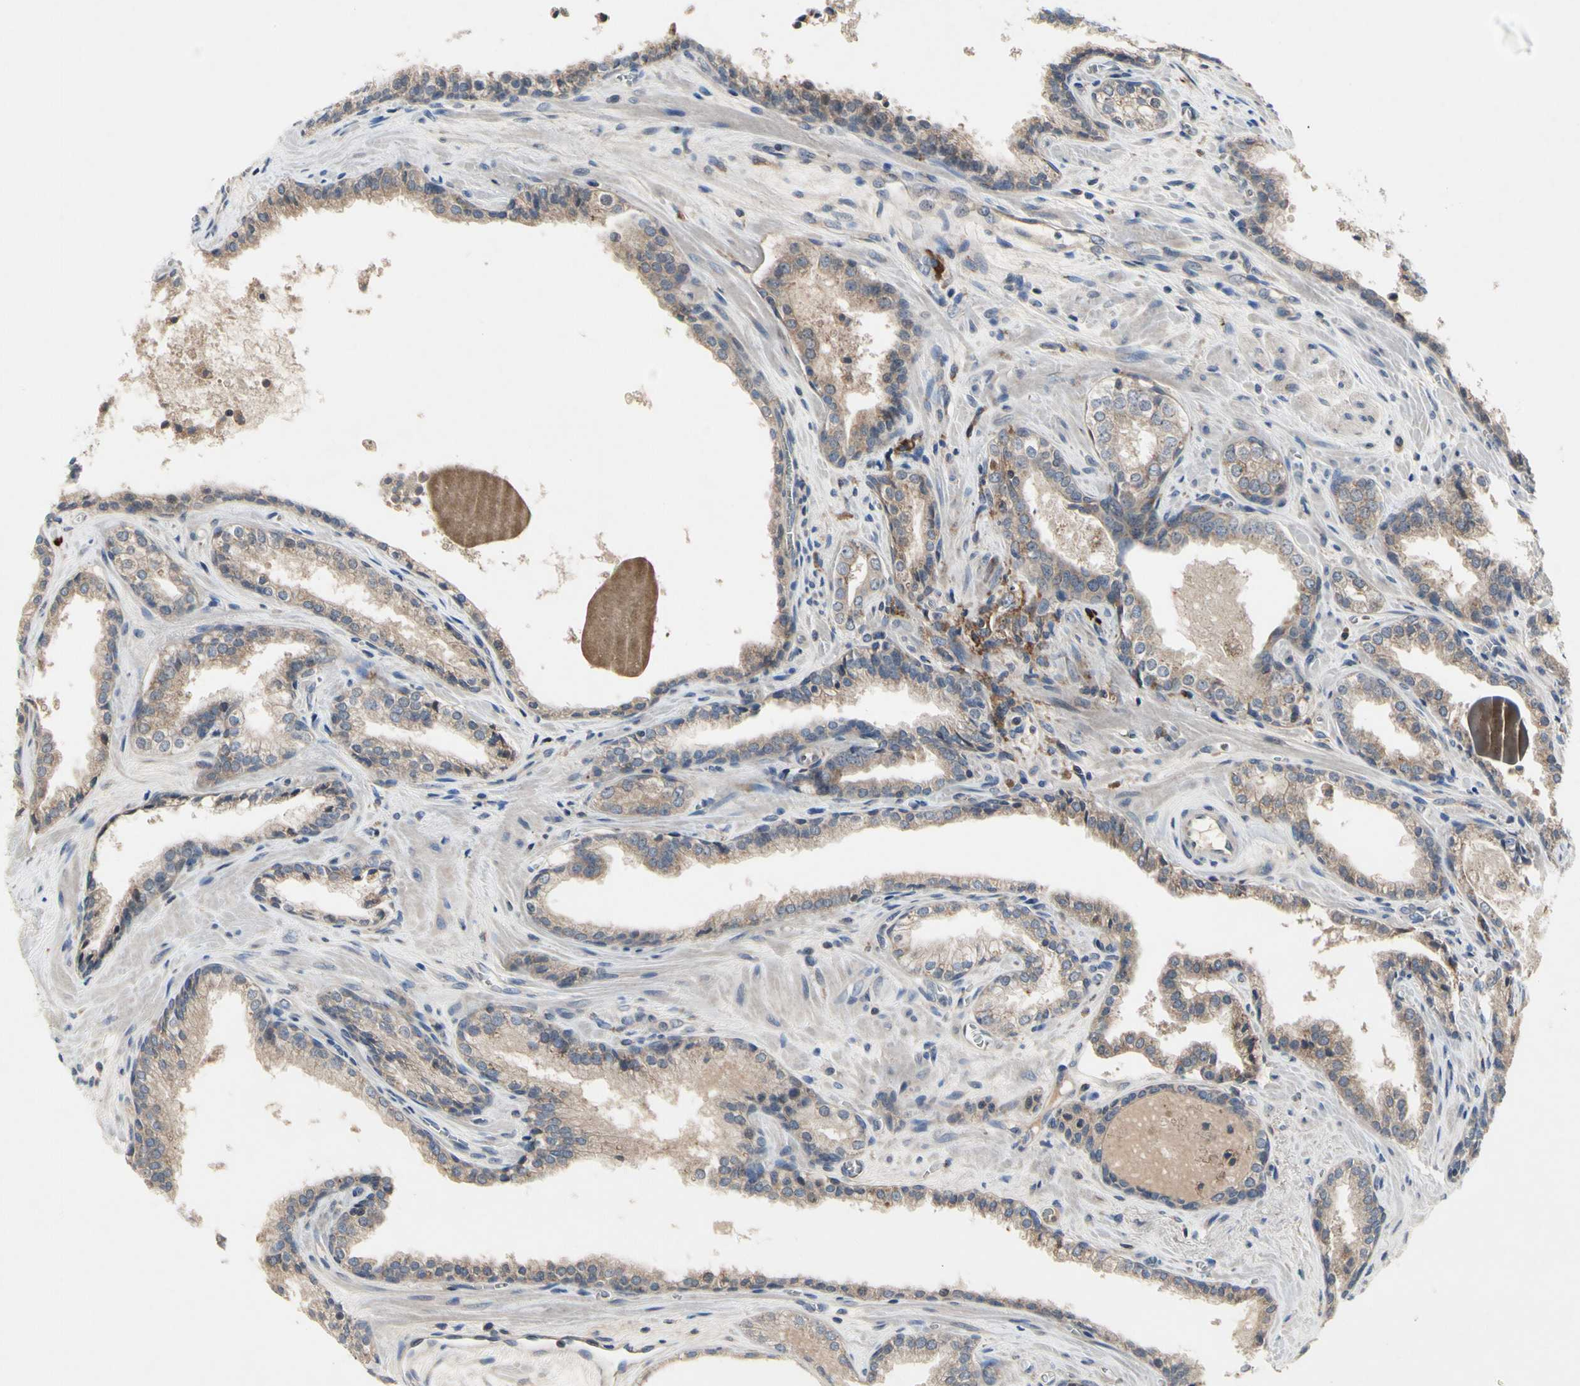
{"staining": {"intensity": "weak", "quantity": ">75%", "location": "cytoplasmic/membranous"}, "tissue": "prostate cancer", "cell_type": "Tumor cells", "image_type": "cancer", "snomed": [{"axis": "morphology", "description": "Adenocarcinoma, Low grade"}, {"axis": "topography", "description": "Prostate"}], "caption": "Immunohistochemical staining of human prostate low-grade adenocarcinoma exhibits weak cytoplasmic/membranous protein positivity in approximately >75% of tumor cells.", "gene": "MMEL1", "patient": {"sex": "male", "age": 60}}